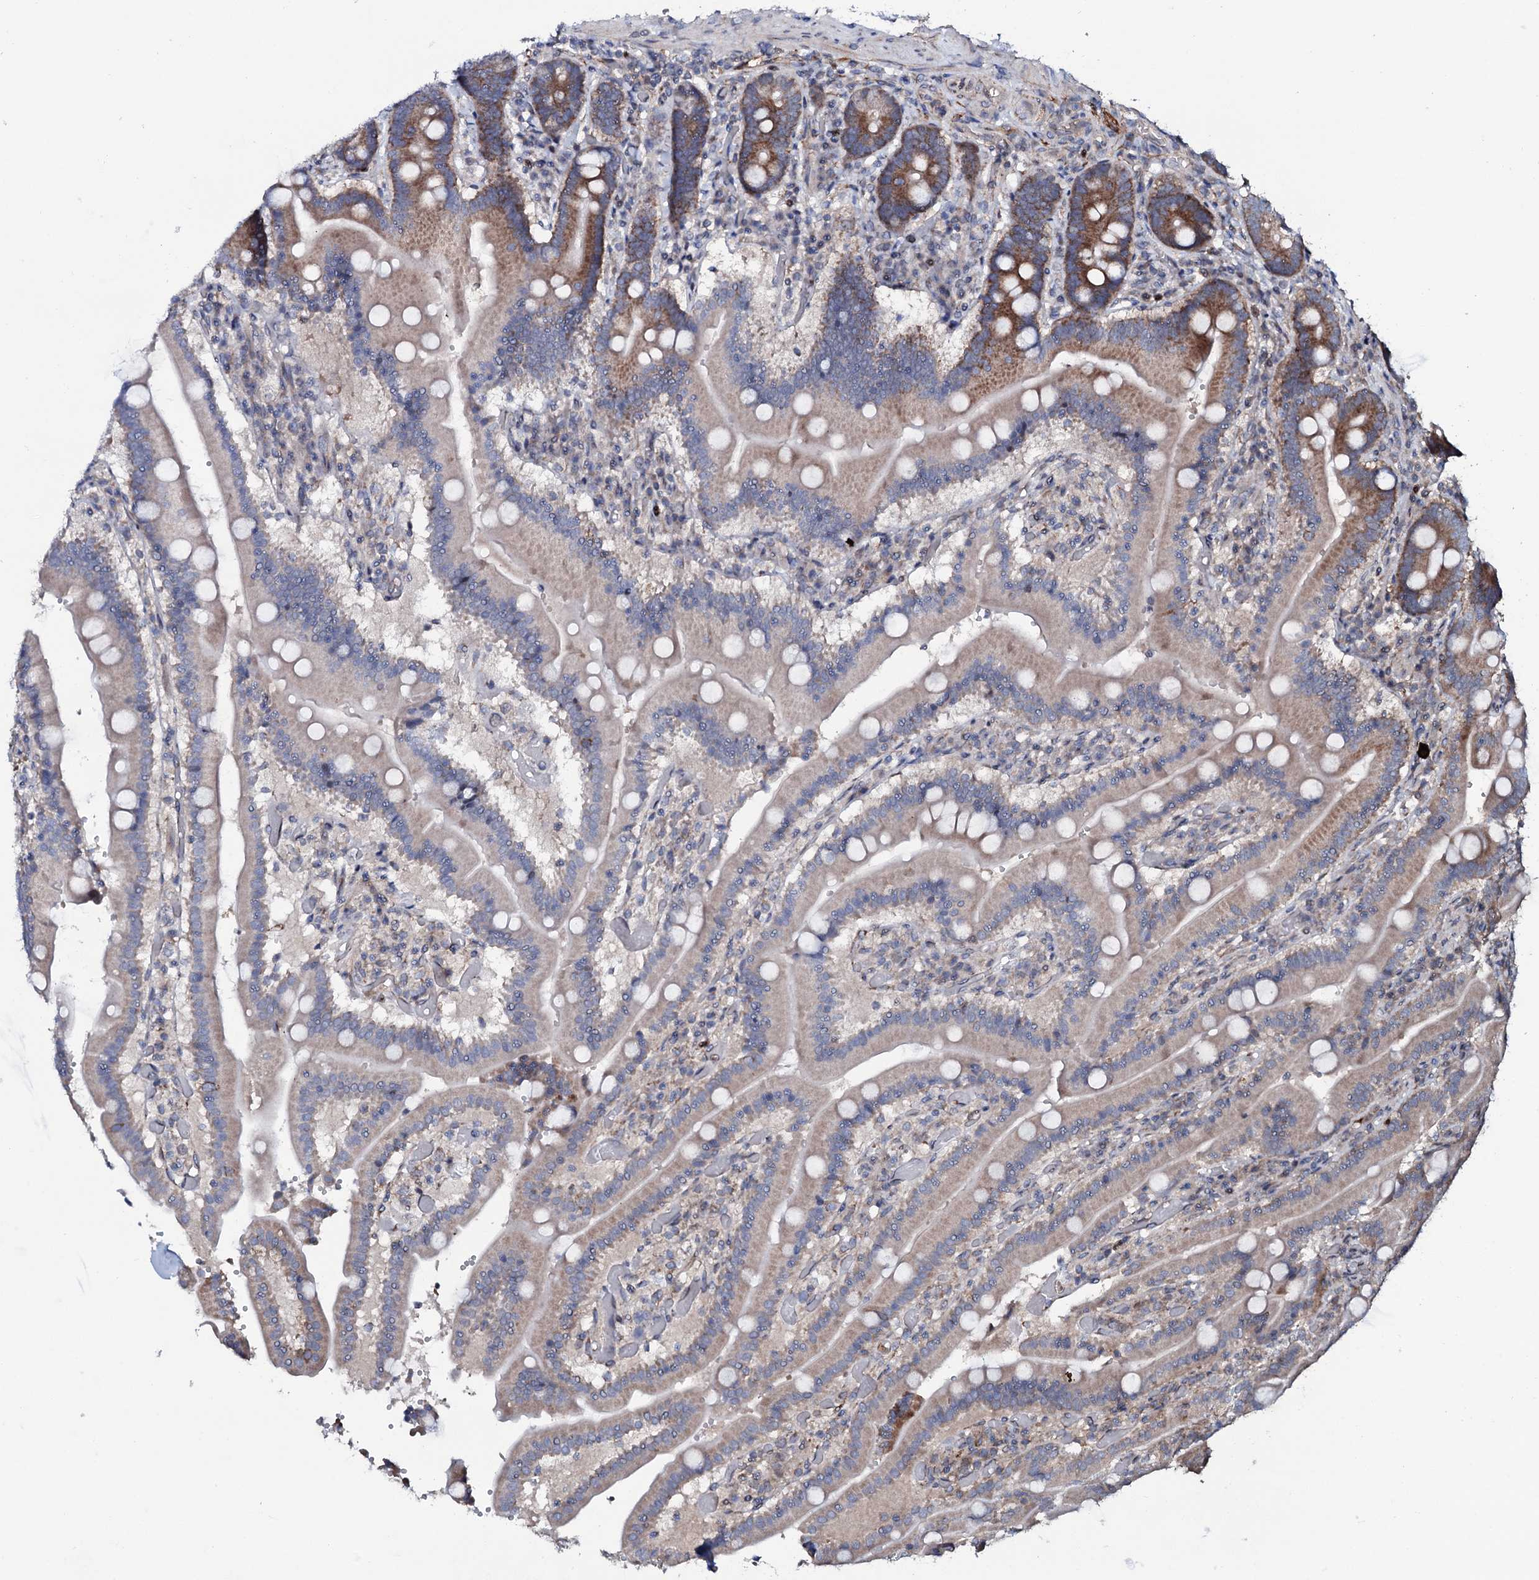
{"staining": {"intensity": "strong", "quantity": ">75%", "location": "cytoplasmic/membranous"}, "tissue": "duodenum", "cell_type": "Glandular cells", "image_type": "normal", "snomed": [{"axis": "morphology", "description": "Normal tissue, NOS"}, {"axis": "topography", "description": "Duodenum"}], "caption": "Protein staining of unremarkable duodenum demonstrates strong cytoplasmic/membranous staining in approximately >75% of glandular cells.", "gene": "PPP1R3D", "patient": {"sex": "female", "age": 62}}